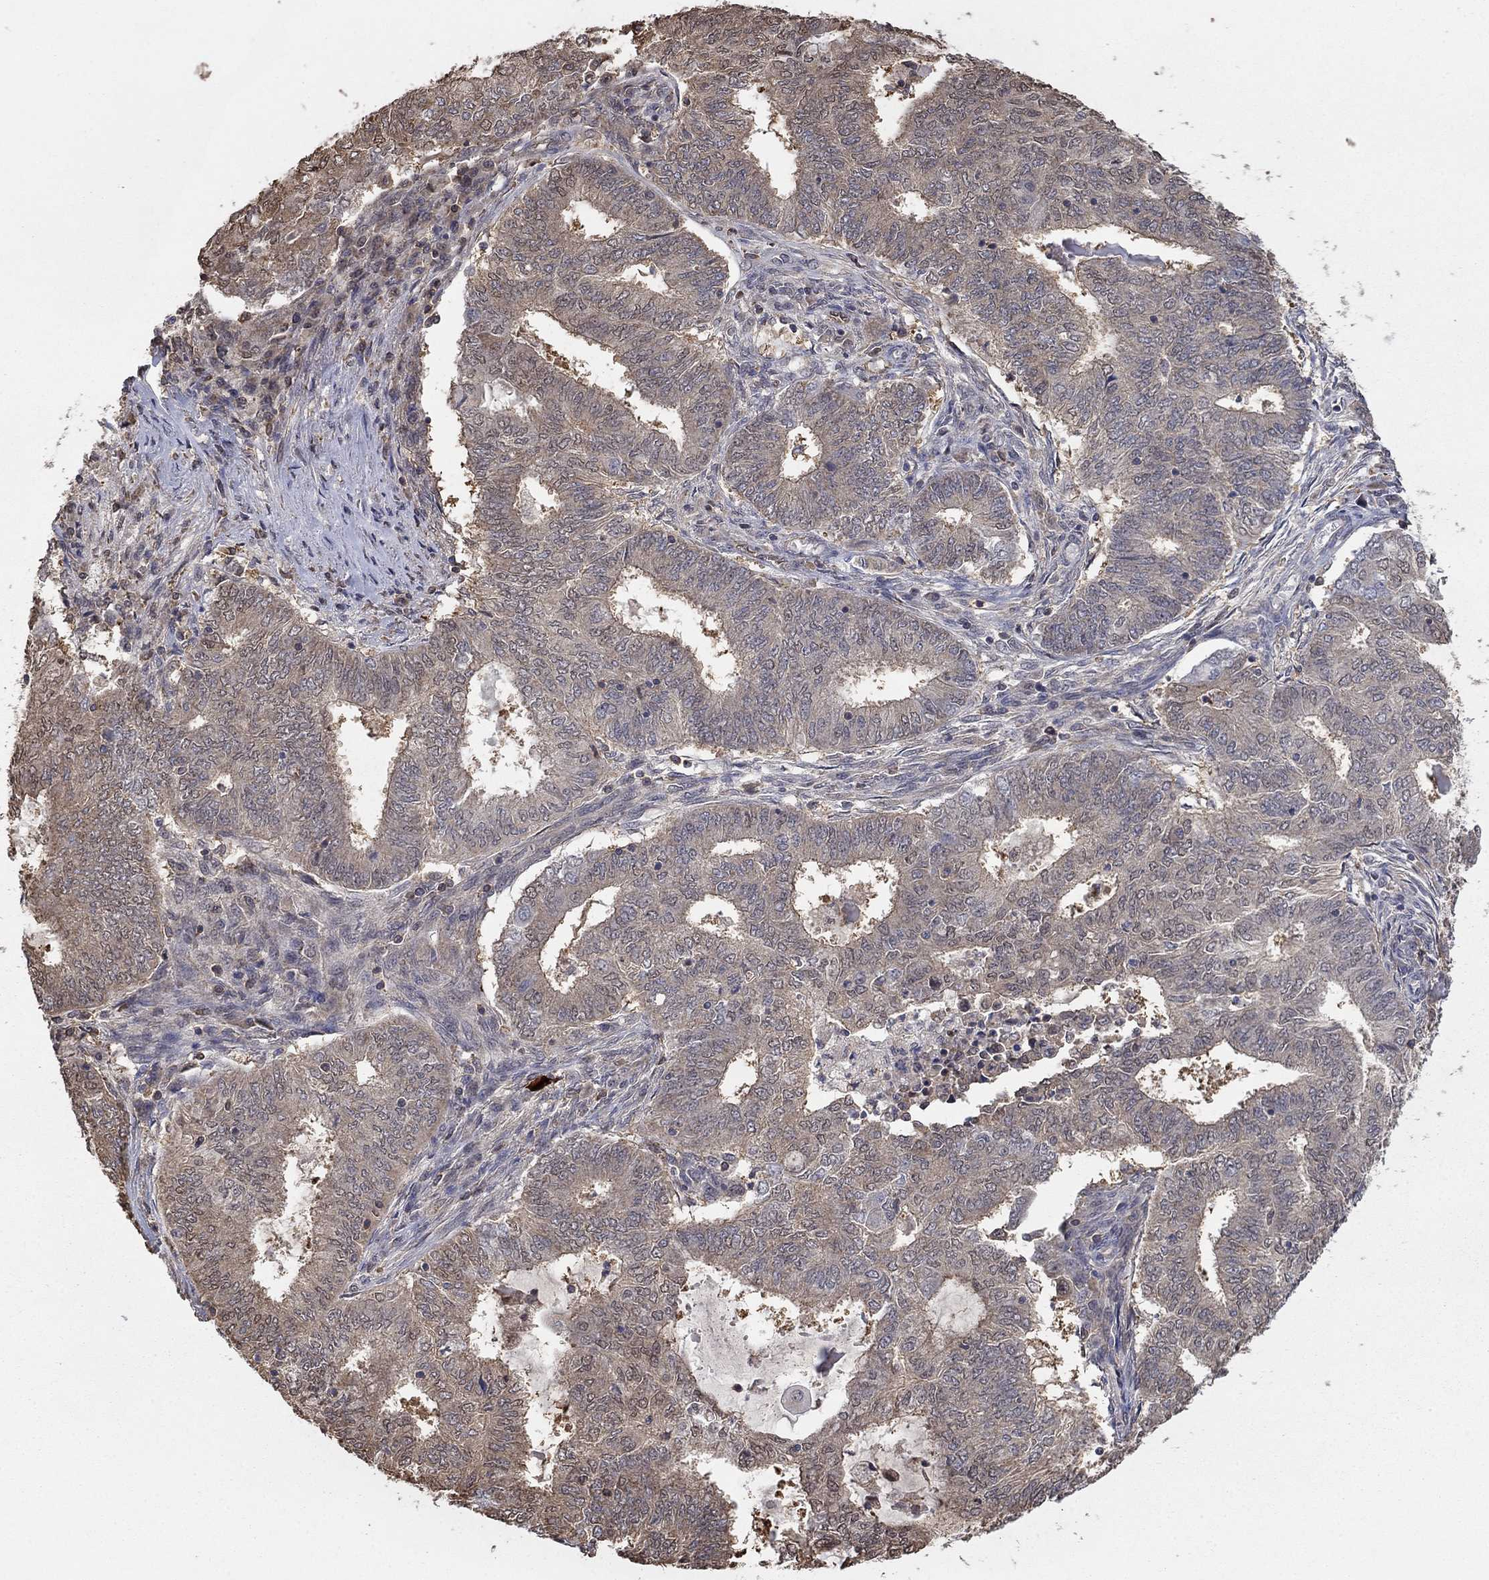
{"staining": {"intensity": "weak", "quantity": "<25%", "location": "cytoplasmic/membranous"}, "tissue": "endometrial cancer", "cell_type": "Tumor cells", "image_type": "cancer", "snomed": [{"axis": "morphology", "description": "Adenocarcinoma, NOS"}, {"axis": "topography", "description": "Endometrium"}], "caption": "Endometrial cancer stained for a protein using IHC shows no positivity tumor cells.", "gene": "RNF114", "patient": {"sex": "female", "age": 62}}